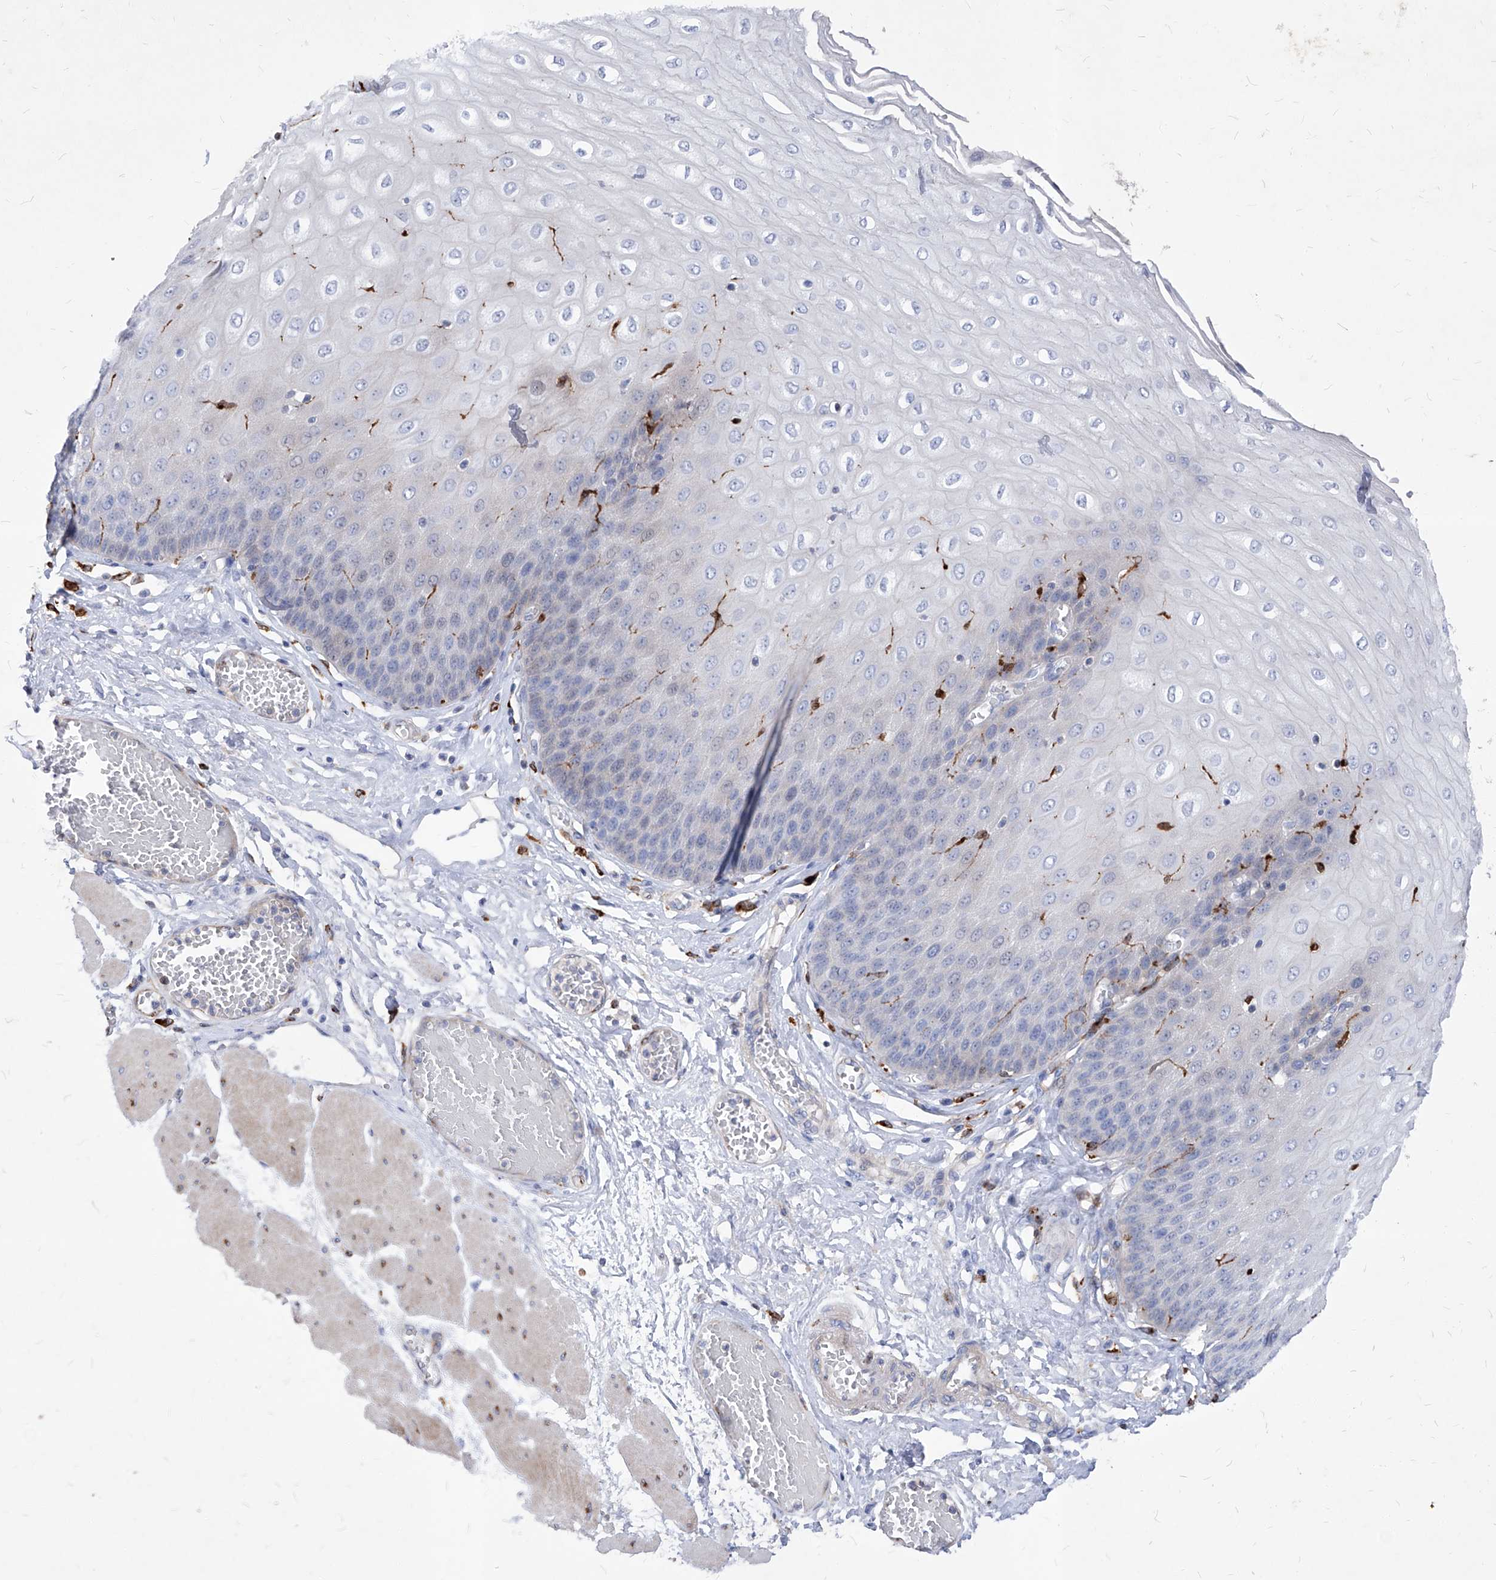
{"staining": {"intensity": "negative", "quantity": "none", "location": "none"}, "tissue": "esophagus", "cell_type": "Squamous epithelial cells", "image_type": "normal", "snomed": [{"axis": "morphology", "description": "Normal tissue, NOS"}, {"axis": "topography", "description": "Esophagus"}], "caption": "Benign esophagus was stained to show a protein in brown. There is no significant expression in squamous epithelial cells.", "gene": "UBOX5", "patient": {"sex": "male", "age": 60}}